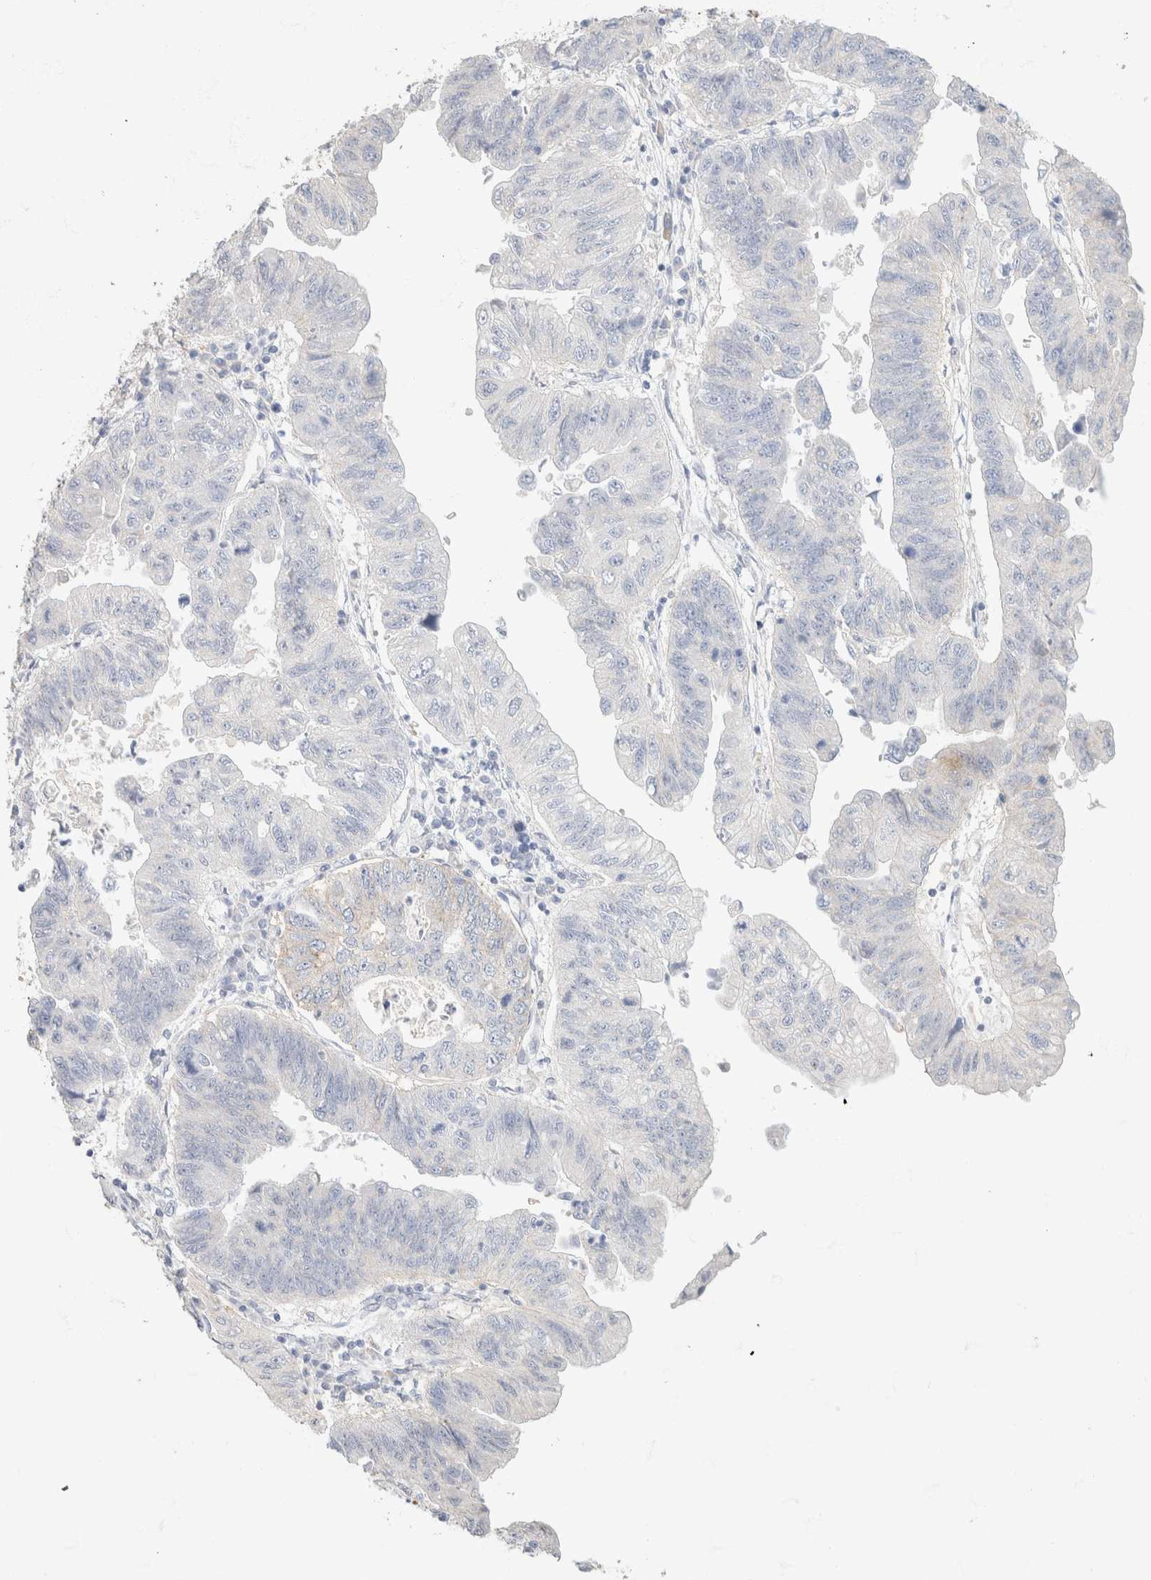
{"staining": {"intensity": "negative", "quantity": "none", "location": "none"}, "tissue": "stomach cancer", "cell_type": "Tumor cells", "image_type": "cancer", "snomed": [{"axis": "morphology", "description": "Adenocarcinoma, NOS"}, {"axis": "topography", "description": "Stomach"}], "caption": "The image shows no significant positivity in tumor cells of stomach adenocarcinoma.", "gene": "CA12", "patient": {"sex": "male", "age": 59}}